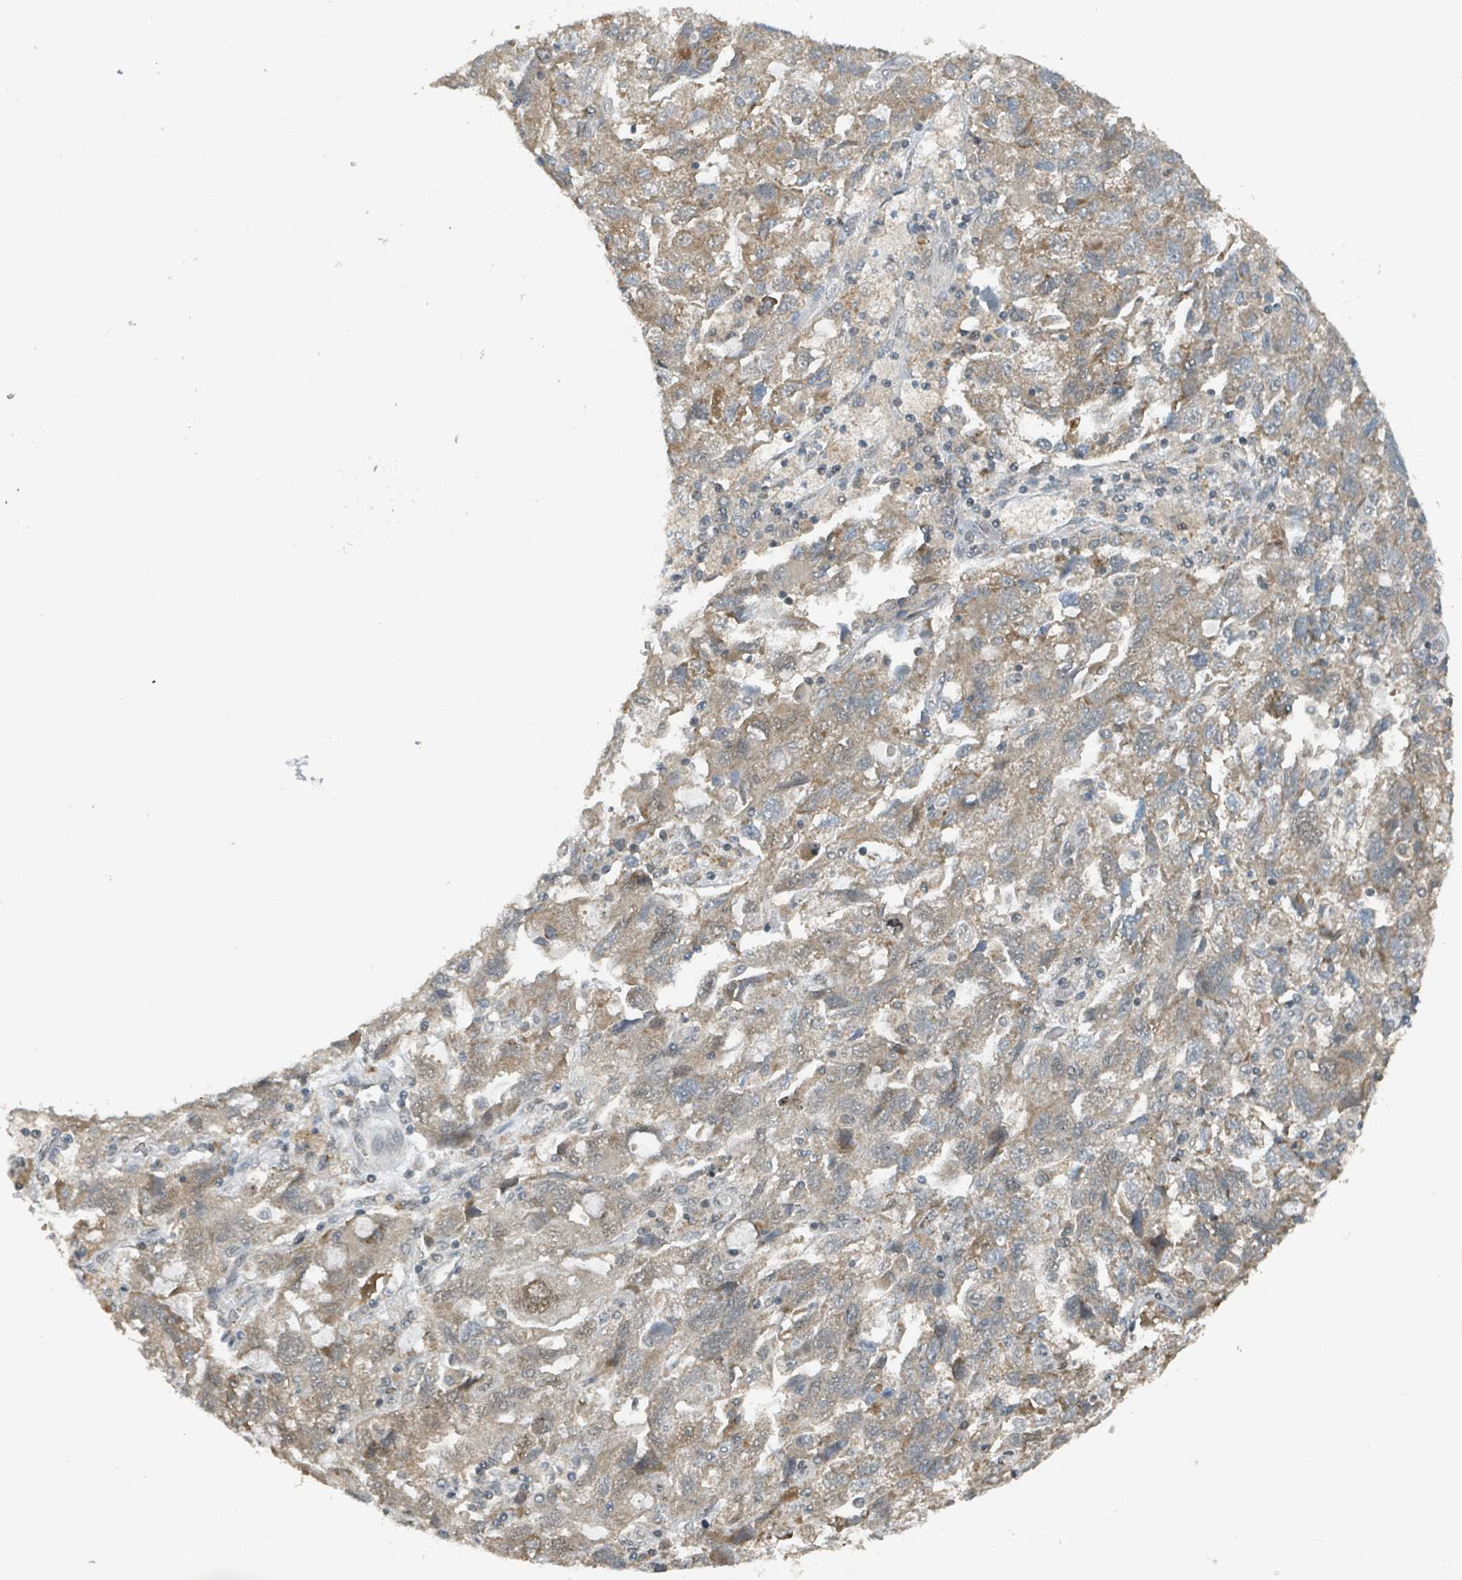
{"staining": {"intensity": "weak", "quantity": "25%-75%", "location": "cytoplasmic/membranous"}, "tissue": "ovarian cancer", "cell_type": "Tumor cells", "image_type": "cancer", "snomed": [{"axis": "morphology", "description": "Carcinoma, NOS"}, {"axis": "morphology", "description": "Cystadenocarcinoma, serous, NOS"}, {"axis": "topography", "description": "Ovary"}], "caption": "Human ovarian serous cystadenocarcinoma stained with a brown dye demonstrates weak cytoplasmic/membranous positive expression in approximately 25%-75% of tumor cells.", "gene": "PHIP", "patient": {"sex": "female", "age": 69}}